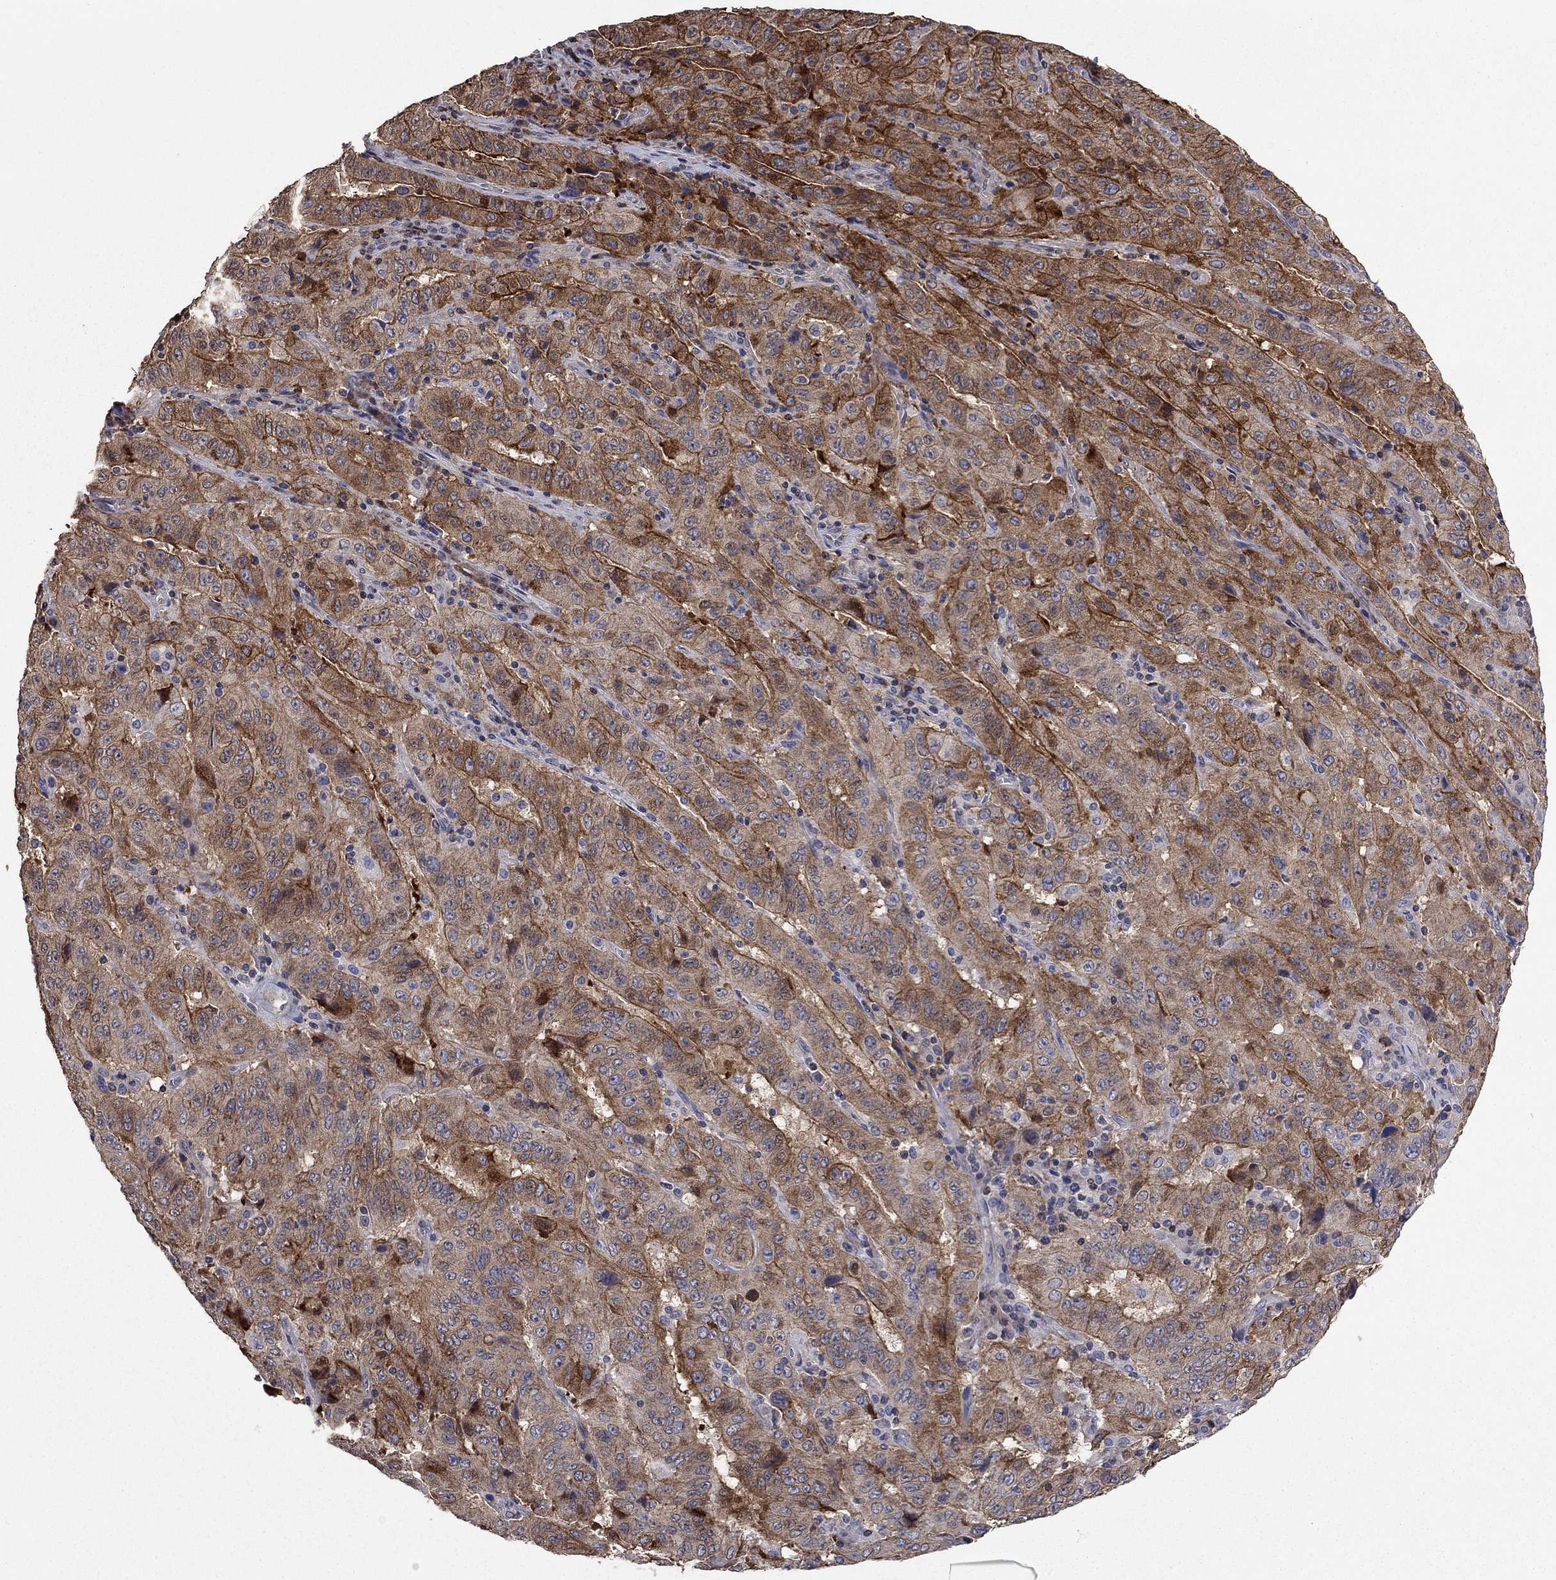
{"staining": {"intensity": "strong", "quantity": ">75%", "location": "cytoplasmic/membranous"}, "tissue": "pancreatic cancer", "cell_type": "Tumor cells", "image_type": "cancer", "snomed": [{"axis": "morphology", "description": "Adenocarcinoma, NOS"}, {"axis": "topography", "description": "Pancreas"}], "caption": "A brown stain shows strong cytoplasmic/membranous staining of a protein in adenocarcinoma (pancreatic) tumor cells. (DAB (3,3'-diaminobenzidine) = brown stain, brightfield microscopy at high magnification).", "gene": "DVL1", "patient": {"sex": "male", "age": 63}}